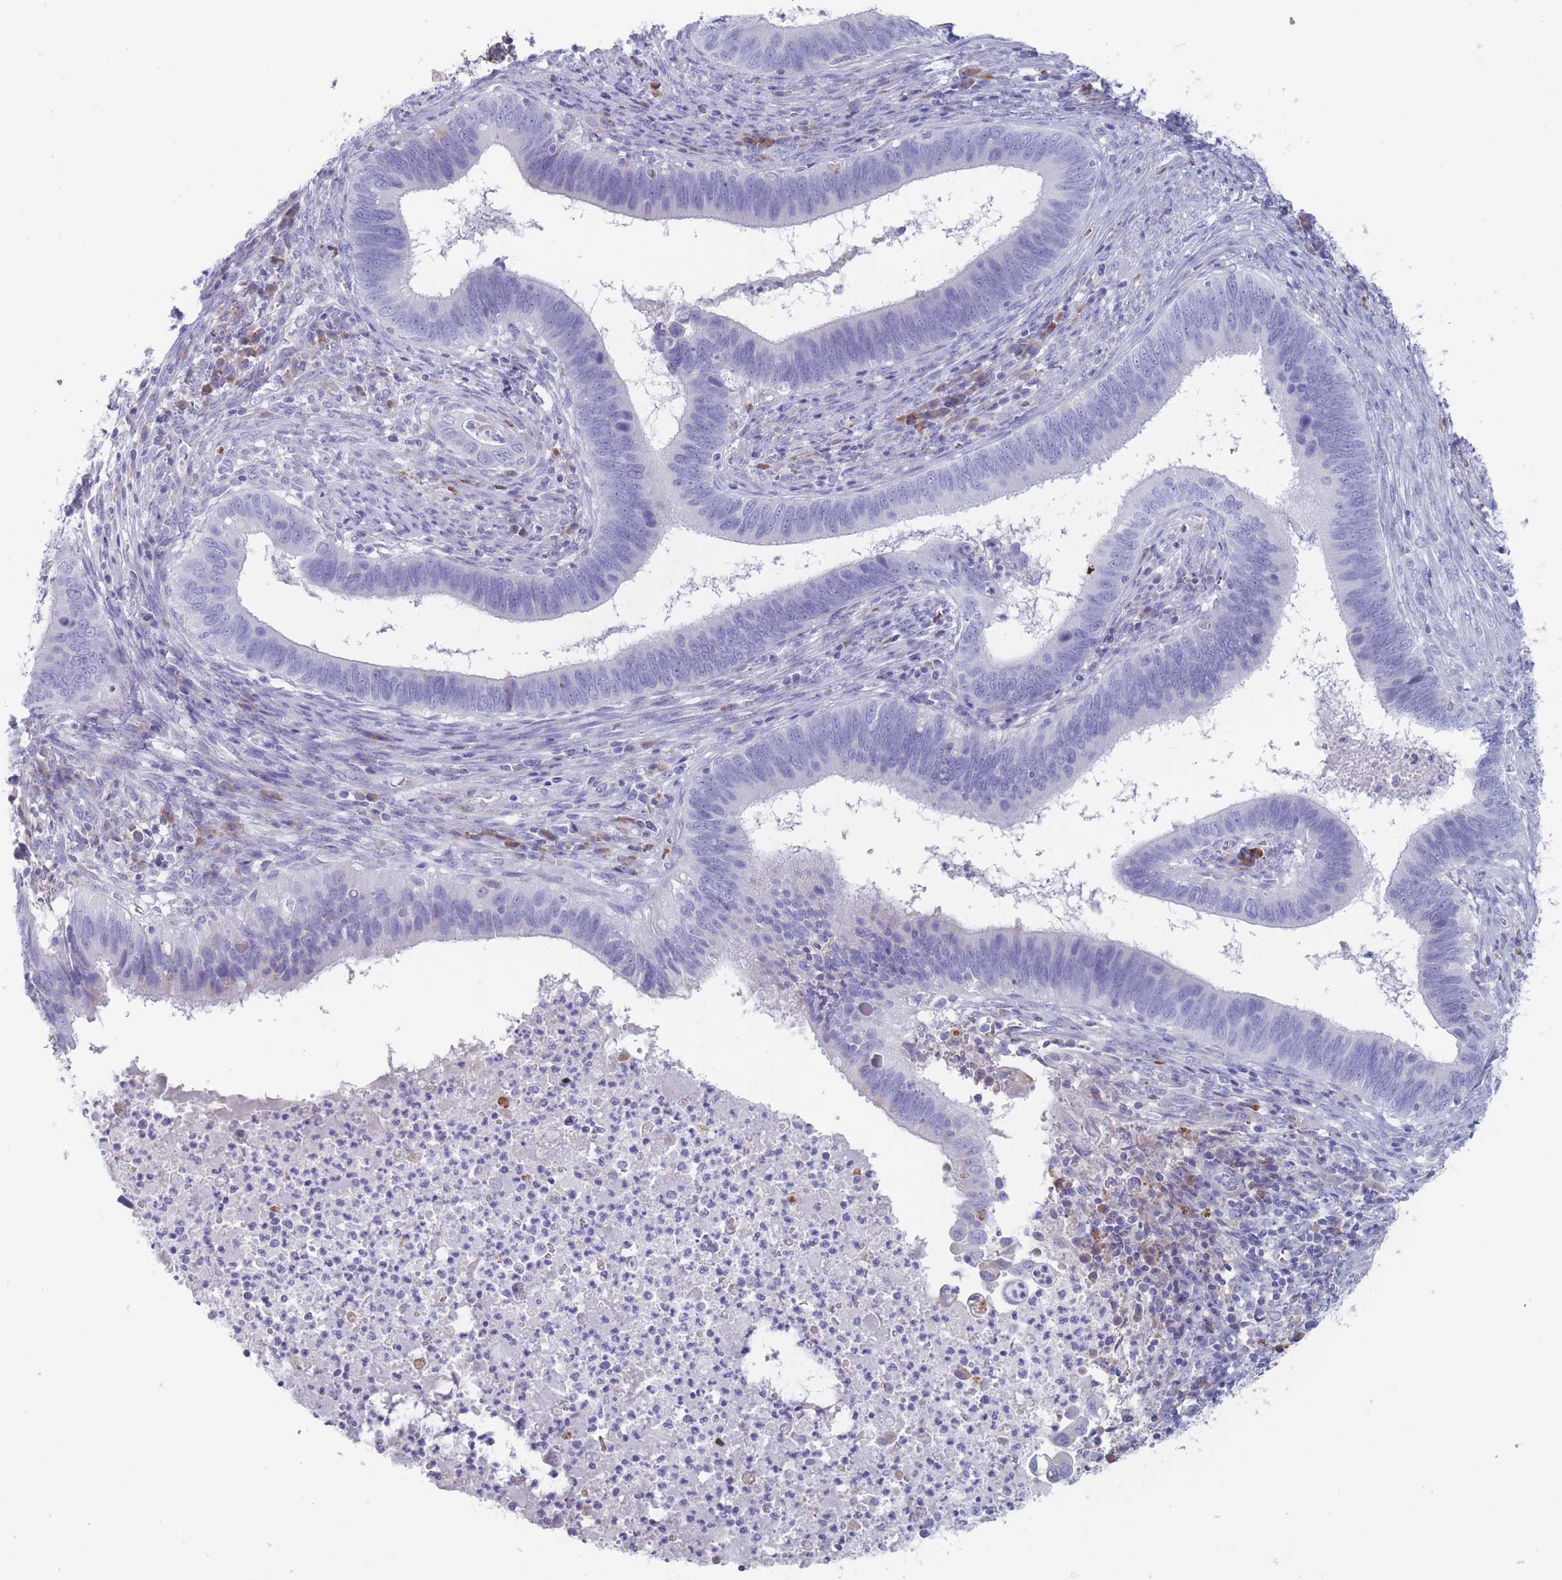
{"staining": {"intensity": "negative", "quantity": "none", "location": "none"}, "tissue": "cervical cancer", "cell_type": "Tumor cells", "image_type": "cancer", "snomed": [{"axis": "morphology", "description": "Adenocarcinoma, NOS"}, {"axis": "topography", "description": "Cervix"}], "caption": "IHC image of neoplastic tissue: cervical cancer stained with DAB (3,3'-diaminobenzidine) exhibits no significant protein positivity in tumor cells.", "gene": "ST8SIA5", "patient": {"sex": "female", "age": 42}}